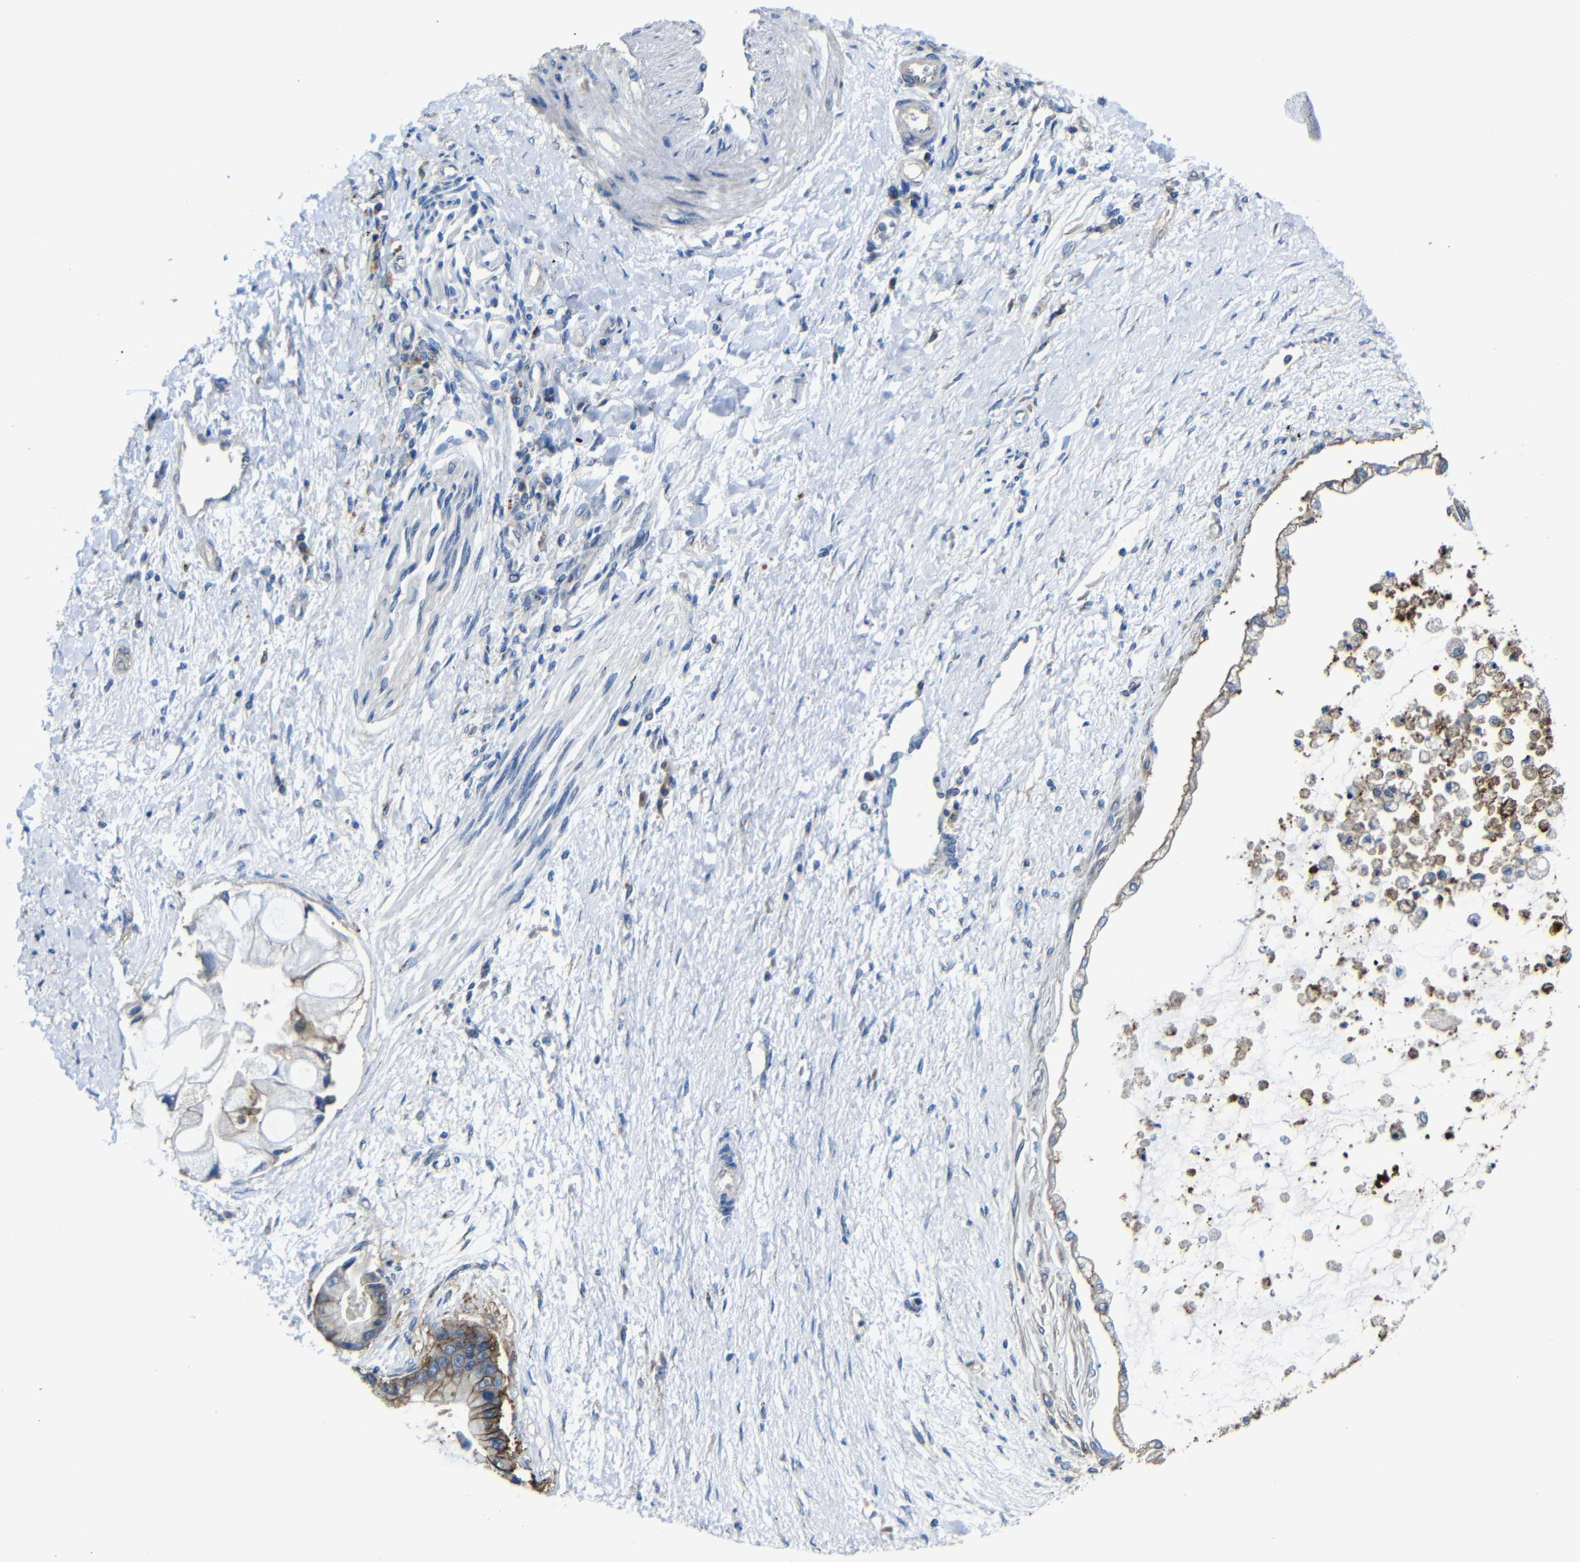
{"staining": {"intensity": "moderate", "quantity": "<25%", "location": "cytoplasmic/membranous"}, "tissue": "liver cancer", "cell_type": "Tumor cells", "image_type": "cancer", "snomed": [{"axis": "morphology", "description": "Cholangiocarcinoma"}, {"axis": "topography", "description": "Liver"}], "caption": "Liver cancer stained with a brown dye shows moderate cytoplasmic/membranous positive staining in approximately <25% of tumor cells.", "gene": "ZNF90", "patient": {"sex": "male", "age": 50}}